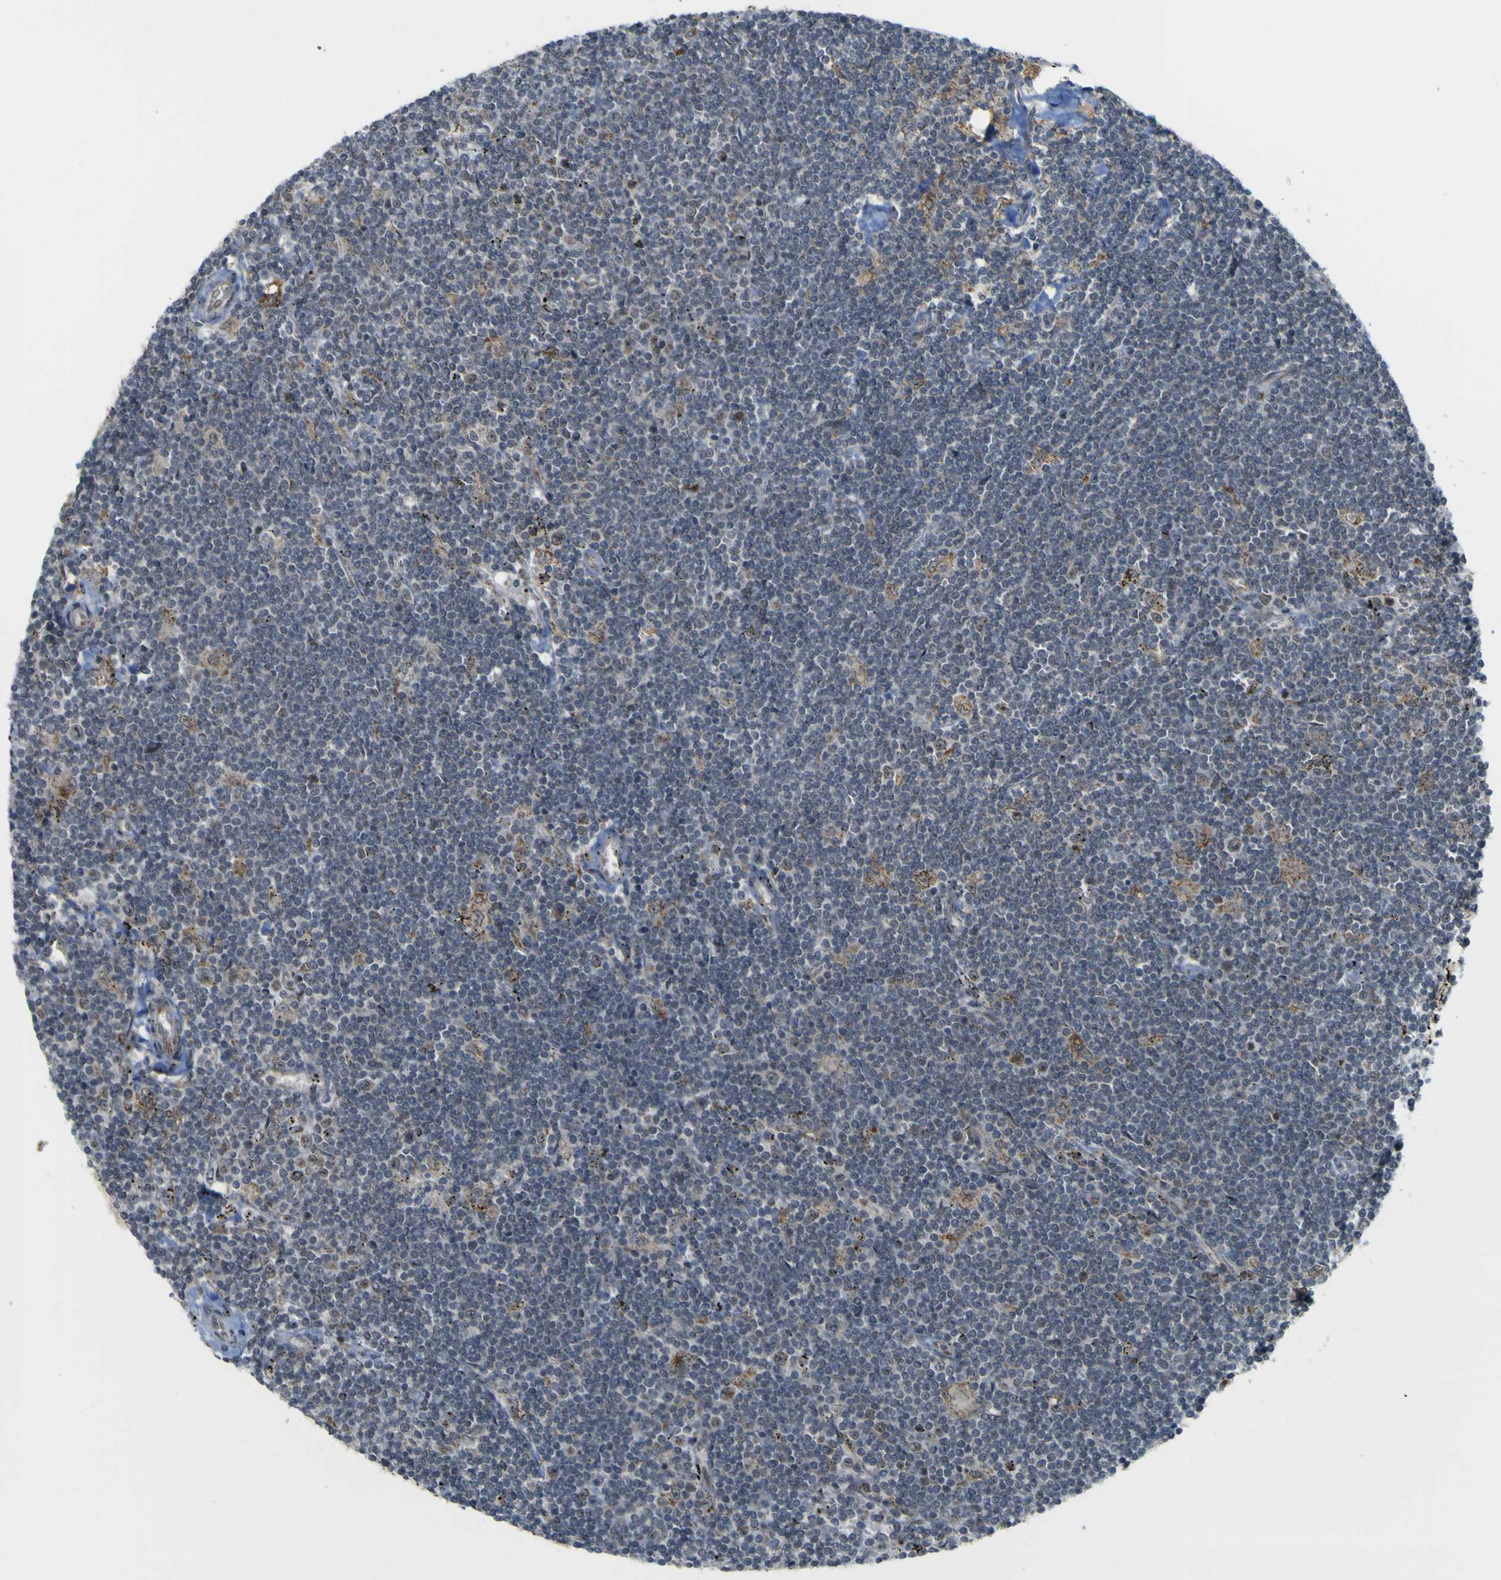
{"staining": {"intensity": "weak", "quantity": "<25%", "location": "cytoplasmic/membranous"}, "tissue": "lymphoma", "cell_type": "Tumor cells", "image_type": "cancer", "snomed": [{"axis": "morphology", "description": "Malignant lymphoma, non-Hodgkin's type, Low grade"}, {"axis": "topography", "description": "Spleen"}], "caption": "High magnification brightfield microscopy of low-grade malignant lymphoma, non-Hodgkin's type stained with DAB (3,3'-diaminobenzidine) (brown) and counterstained with hematoxylin (blue): tumor cells show no significant positivity.", "gene": "ACBD5", "patient": {"sex": "male", "age": 76}}